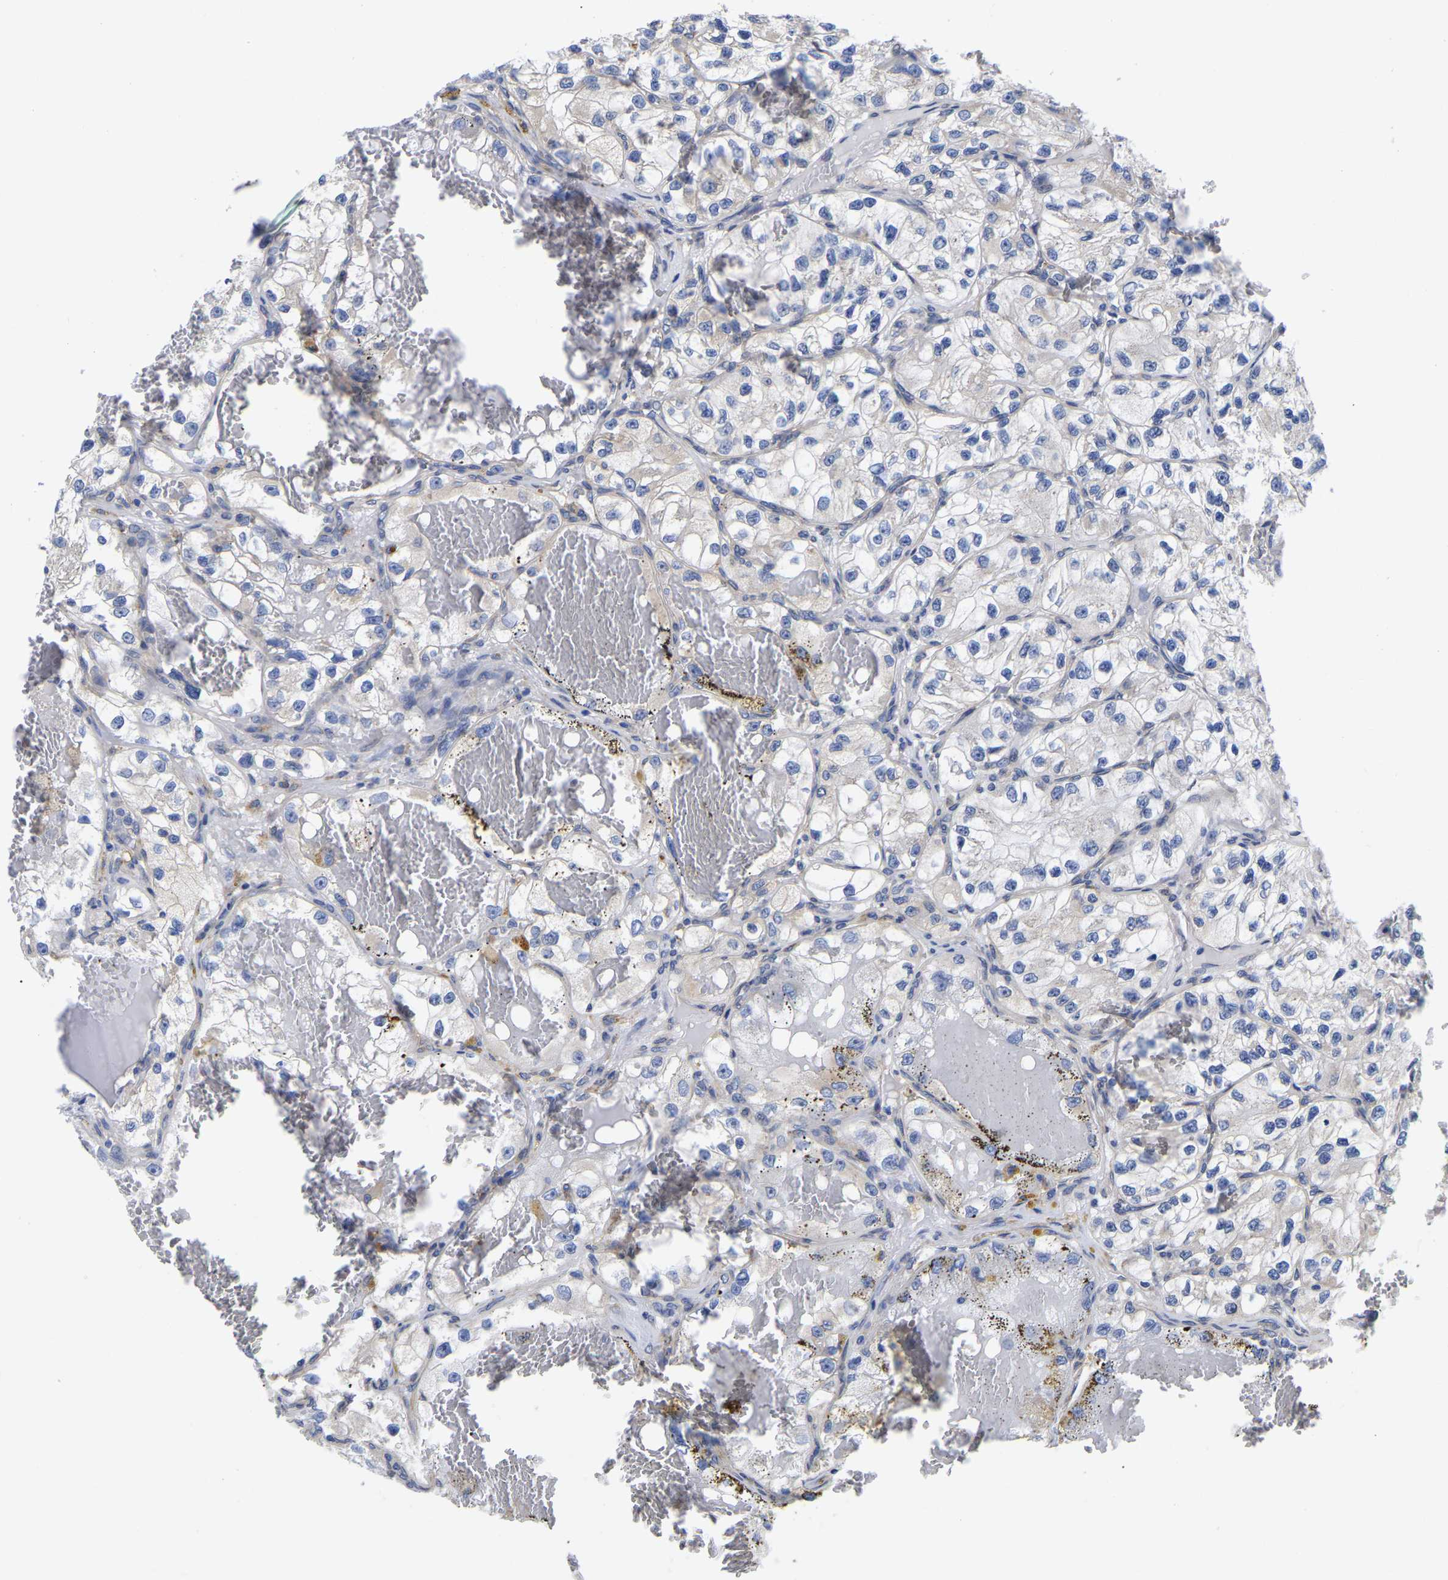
{"staining": {"intensity": "negative", "quantity": "none", "location": "none"}, "tissue": "renal cancer", "cell_type": "Tumor cells", "image_type": "cancer", "snomed": [{"axis": "morphology", "description": "Adenocarcinoma, NOS"}, {"axis": "topography", "description": "Kidney"}], "caption": "An immunohistochemistry (IHC) micrograph of adenocarcinoma (renal) is shown. There is no staining in tumor cells of adenocarcinoma (renal). (DAB immunohistochemistry visualized using brightfield microscopy, high magnification).", "gene": "CFAP298", "patient": {"sex": "female", "age": 57}}